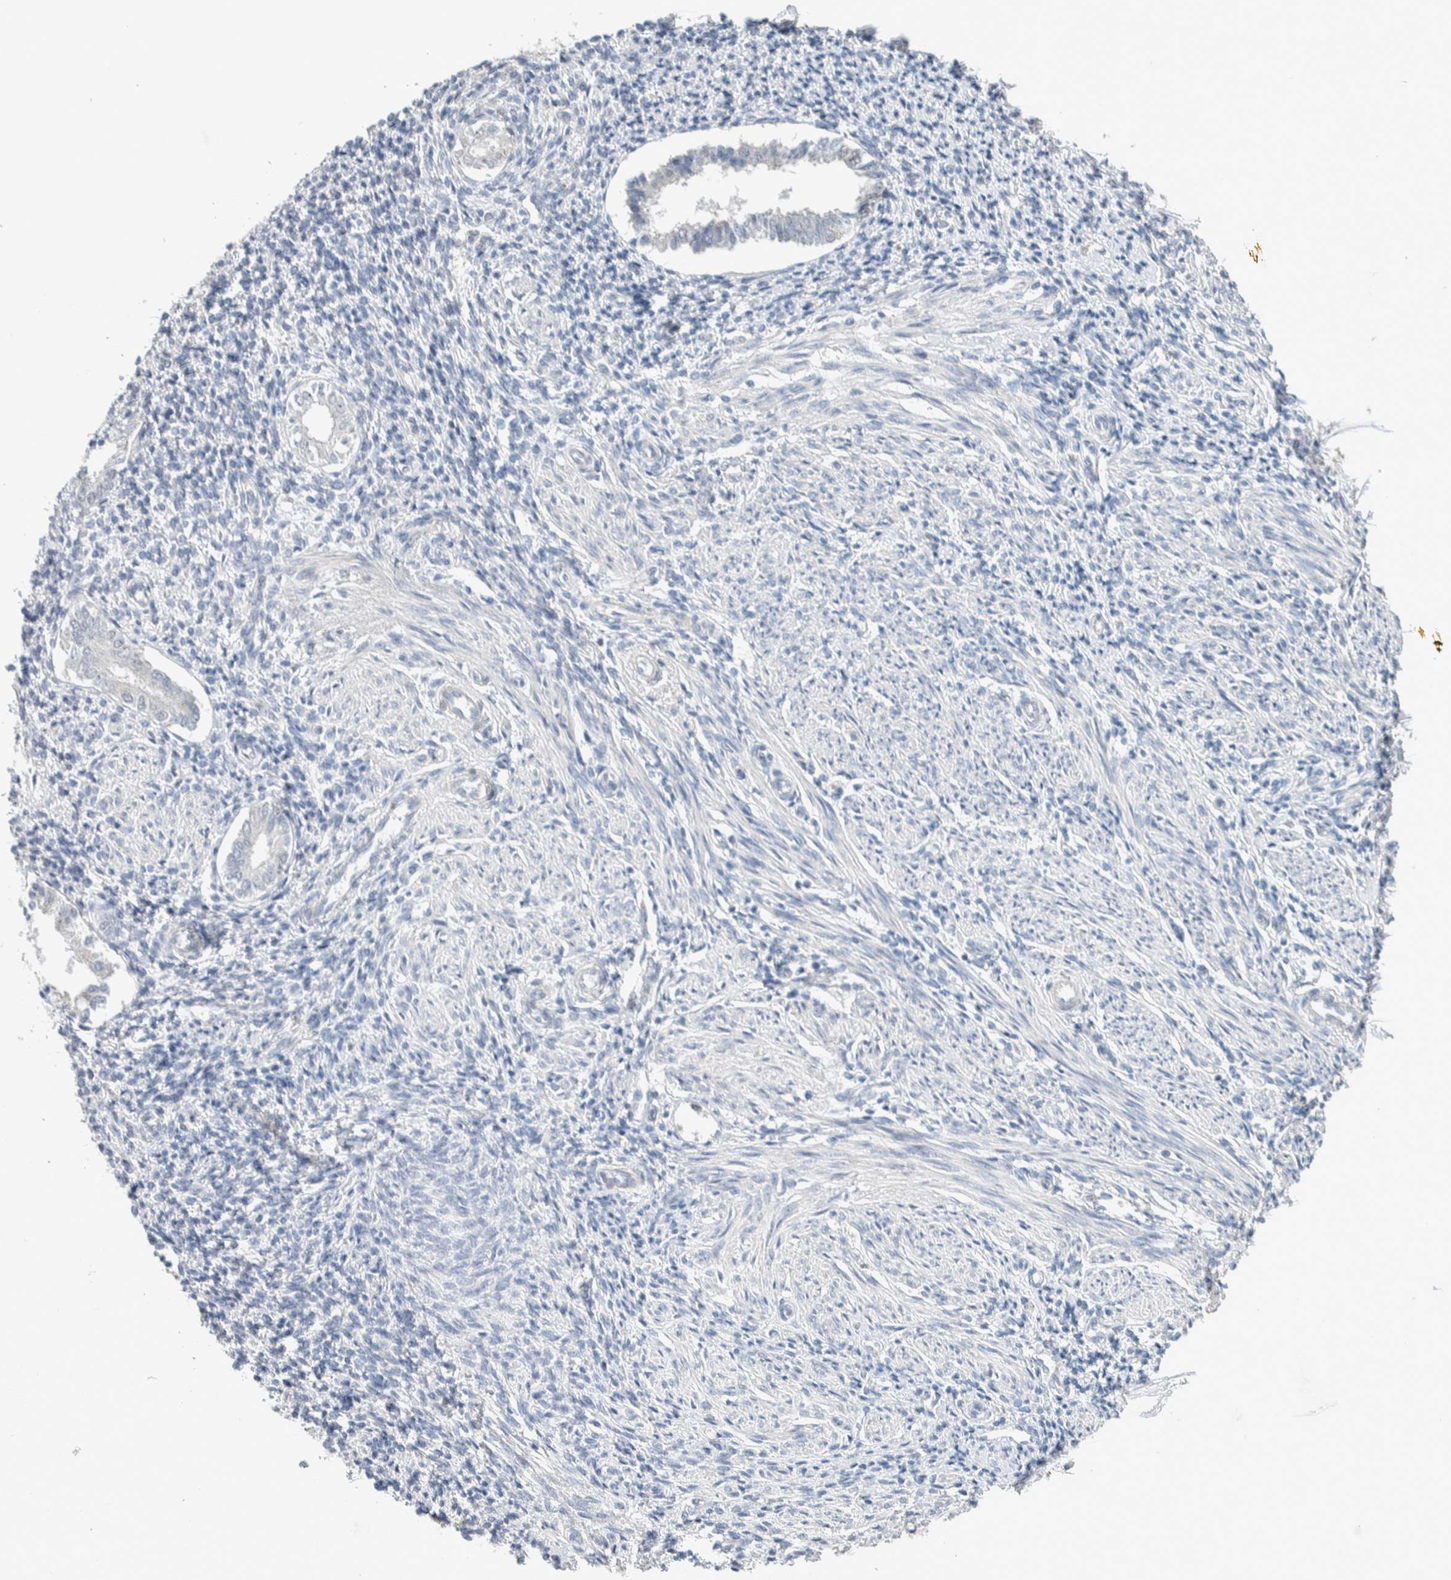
{"staining": {"intensity": "negative", "quantity": "none", "location": "none"}, "tissue": "endometrium", "cell_type": "Cells in endometrial stroma", "image_type": "normal", "snomed": [{"axis": "morphology", "description": "Normal tissue, NOS"}, {"axis": "topography", "description": "Endometrium"}], "caption": "An immunohistochemistry (IHC) photomicrograph of benign endometrium is shown. There is no staining in cells in endometrial stroma of endometrium.", "gene": "NFKB2", "patient": {"sex": "female", "age": 66}}